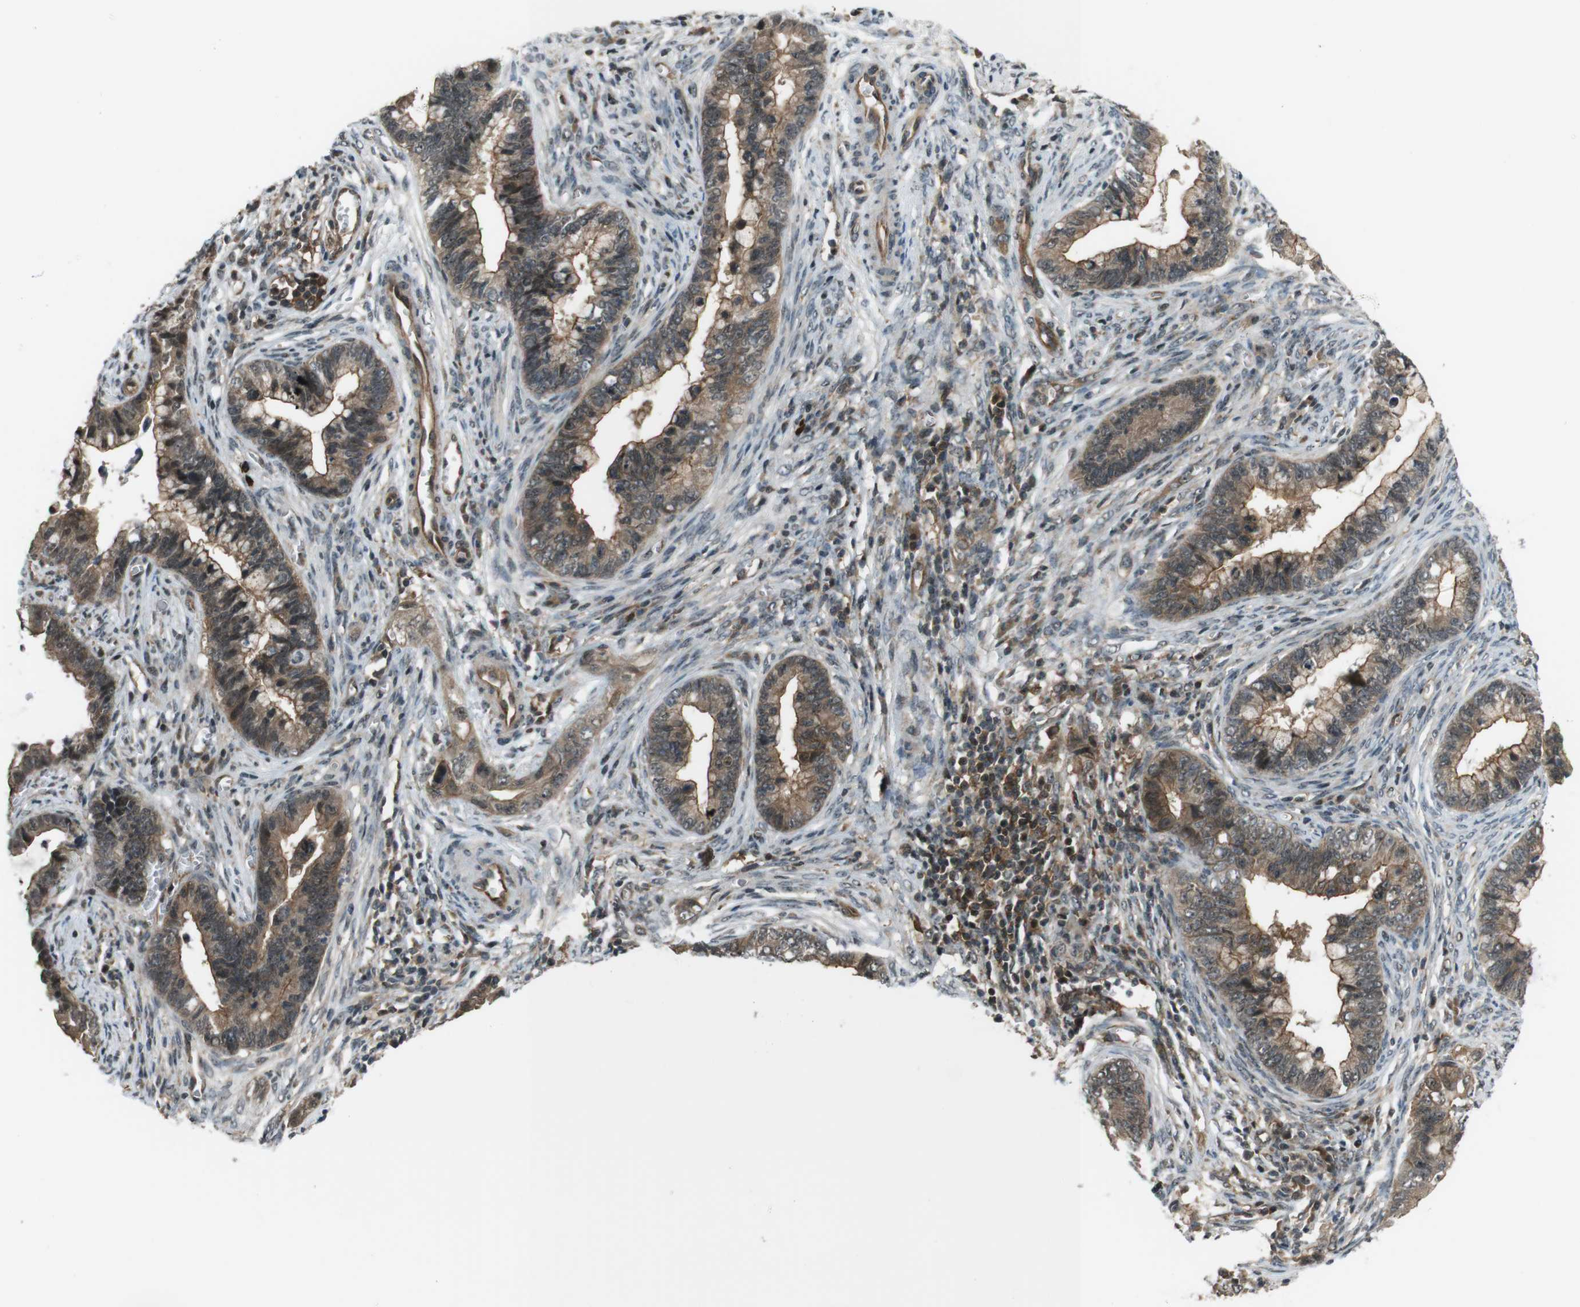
{"staining": {"intensity": "moderate", "quantity": ">75%", "location": "cytoplasmic/membranous,nuclear"}, "tissue": "cervical cancer", "cell_type": "Tumor cells", "image_type": "cancer", "snomed": [{"axis": "morphology", "description": "Adenocarcinoma, NOS"}, {"axis": "topography", "description": "Cervix"}], "caption": "Protein staining exhibits moderate cytoplasmic/membranous and nuclear expression in approximately >75% of tumor cells in adenocarcinoma (cervical).", "gene": "TIAM2", "patient": {"sex": "female", "age": 44}}